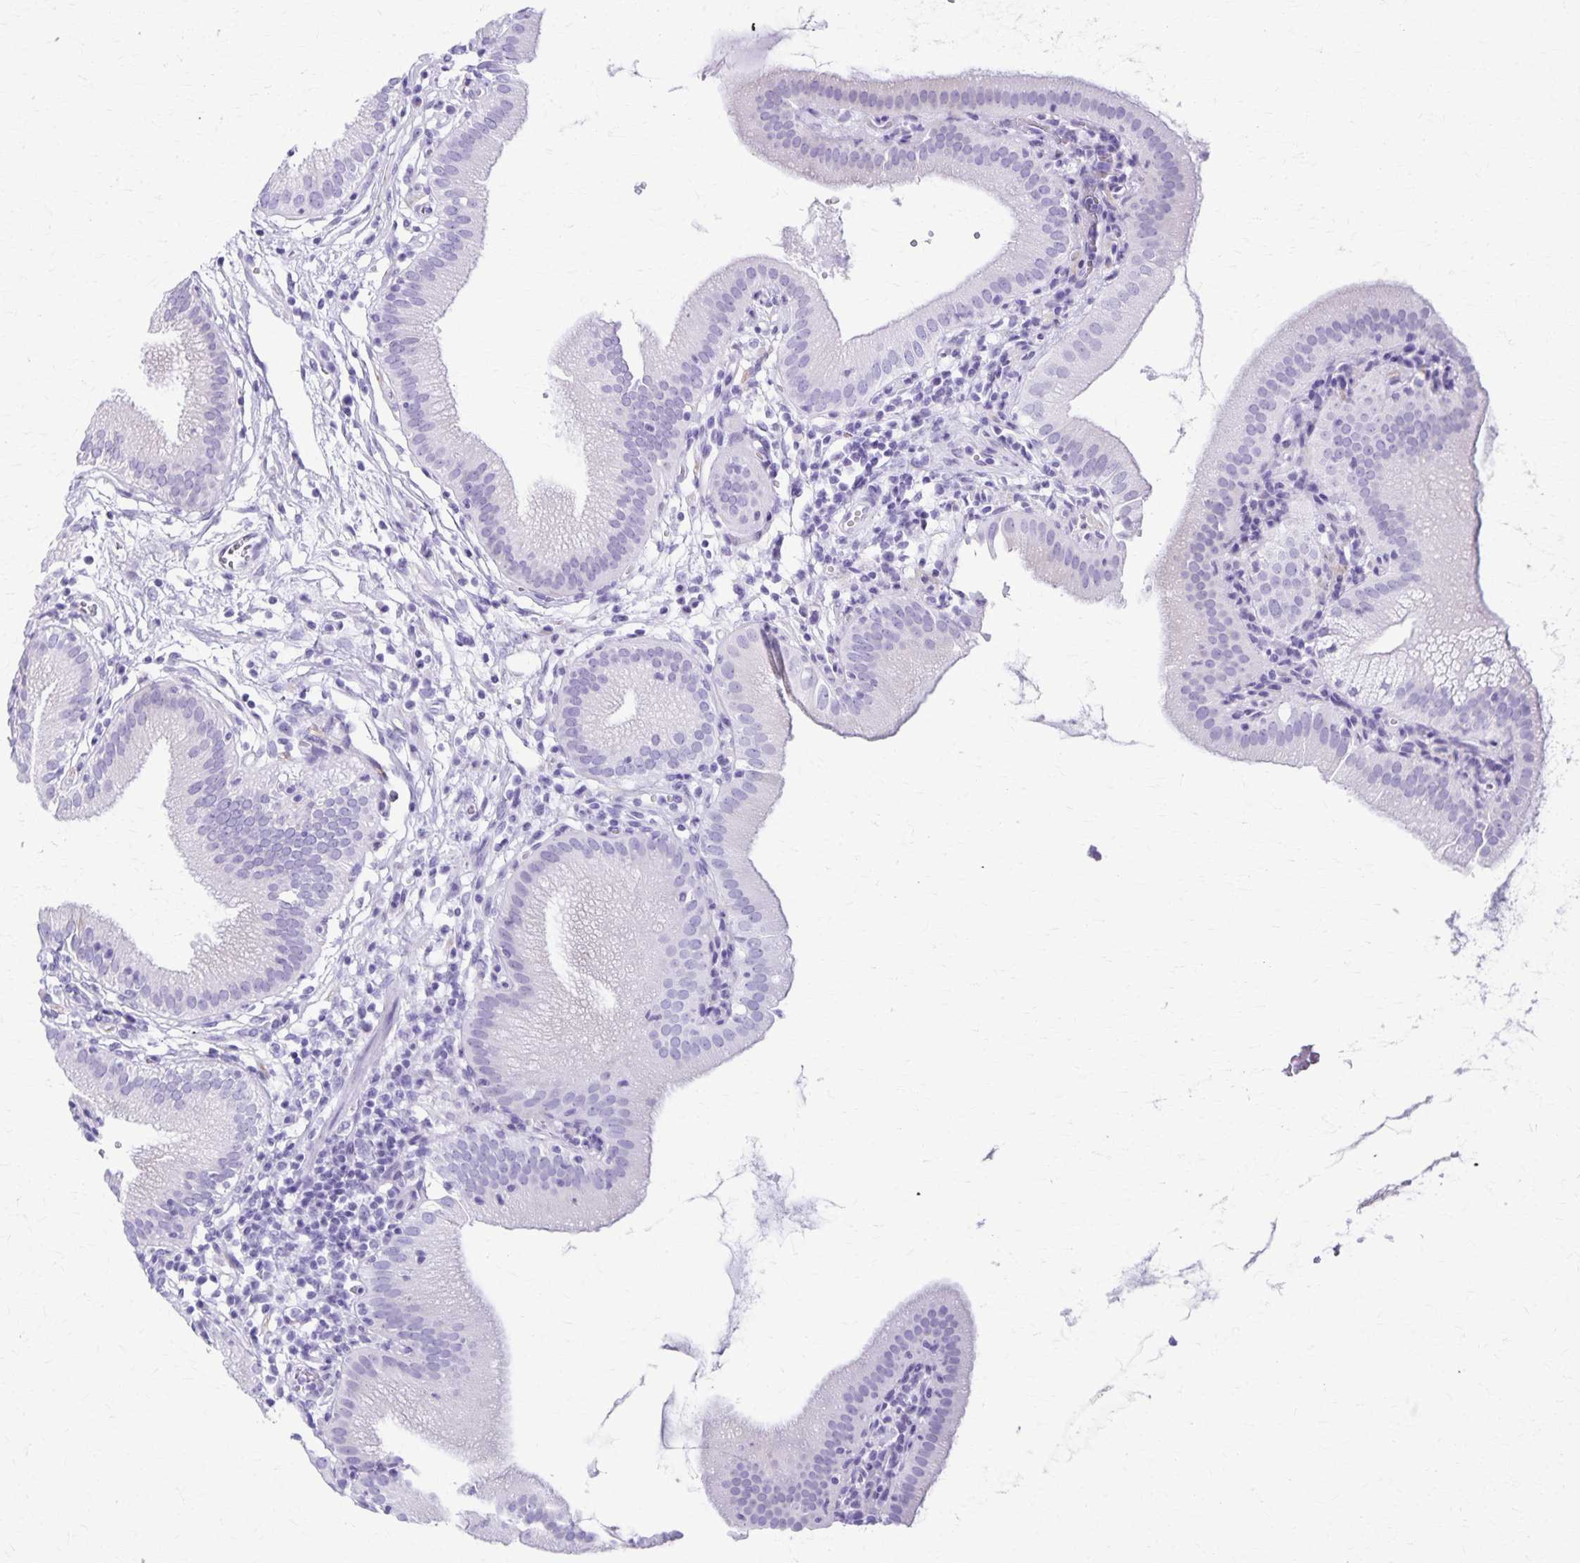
{"staining": {"intensity": "negative", "quantity": "none", "location": "none"}, "tissue": "gallbladder", "cell_type": "Glandular cells", "image_type": "normal", "snomed": [{"axis": "morphology", "description": "Normal tissue, NOS"}, {"axis": "topography", "description": "Gallbladder"}], "caption": "The photomicrograph exhibits no significant positivity in glandular cells of gallbladder.", "gene": "DEFA5", "patient": {"sex": "female", "age": 65}}